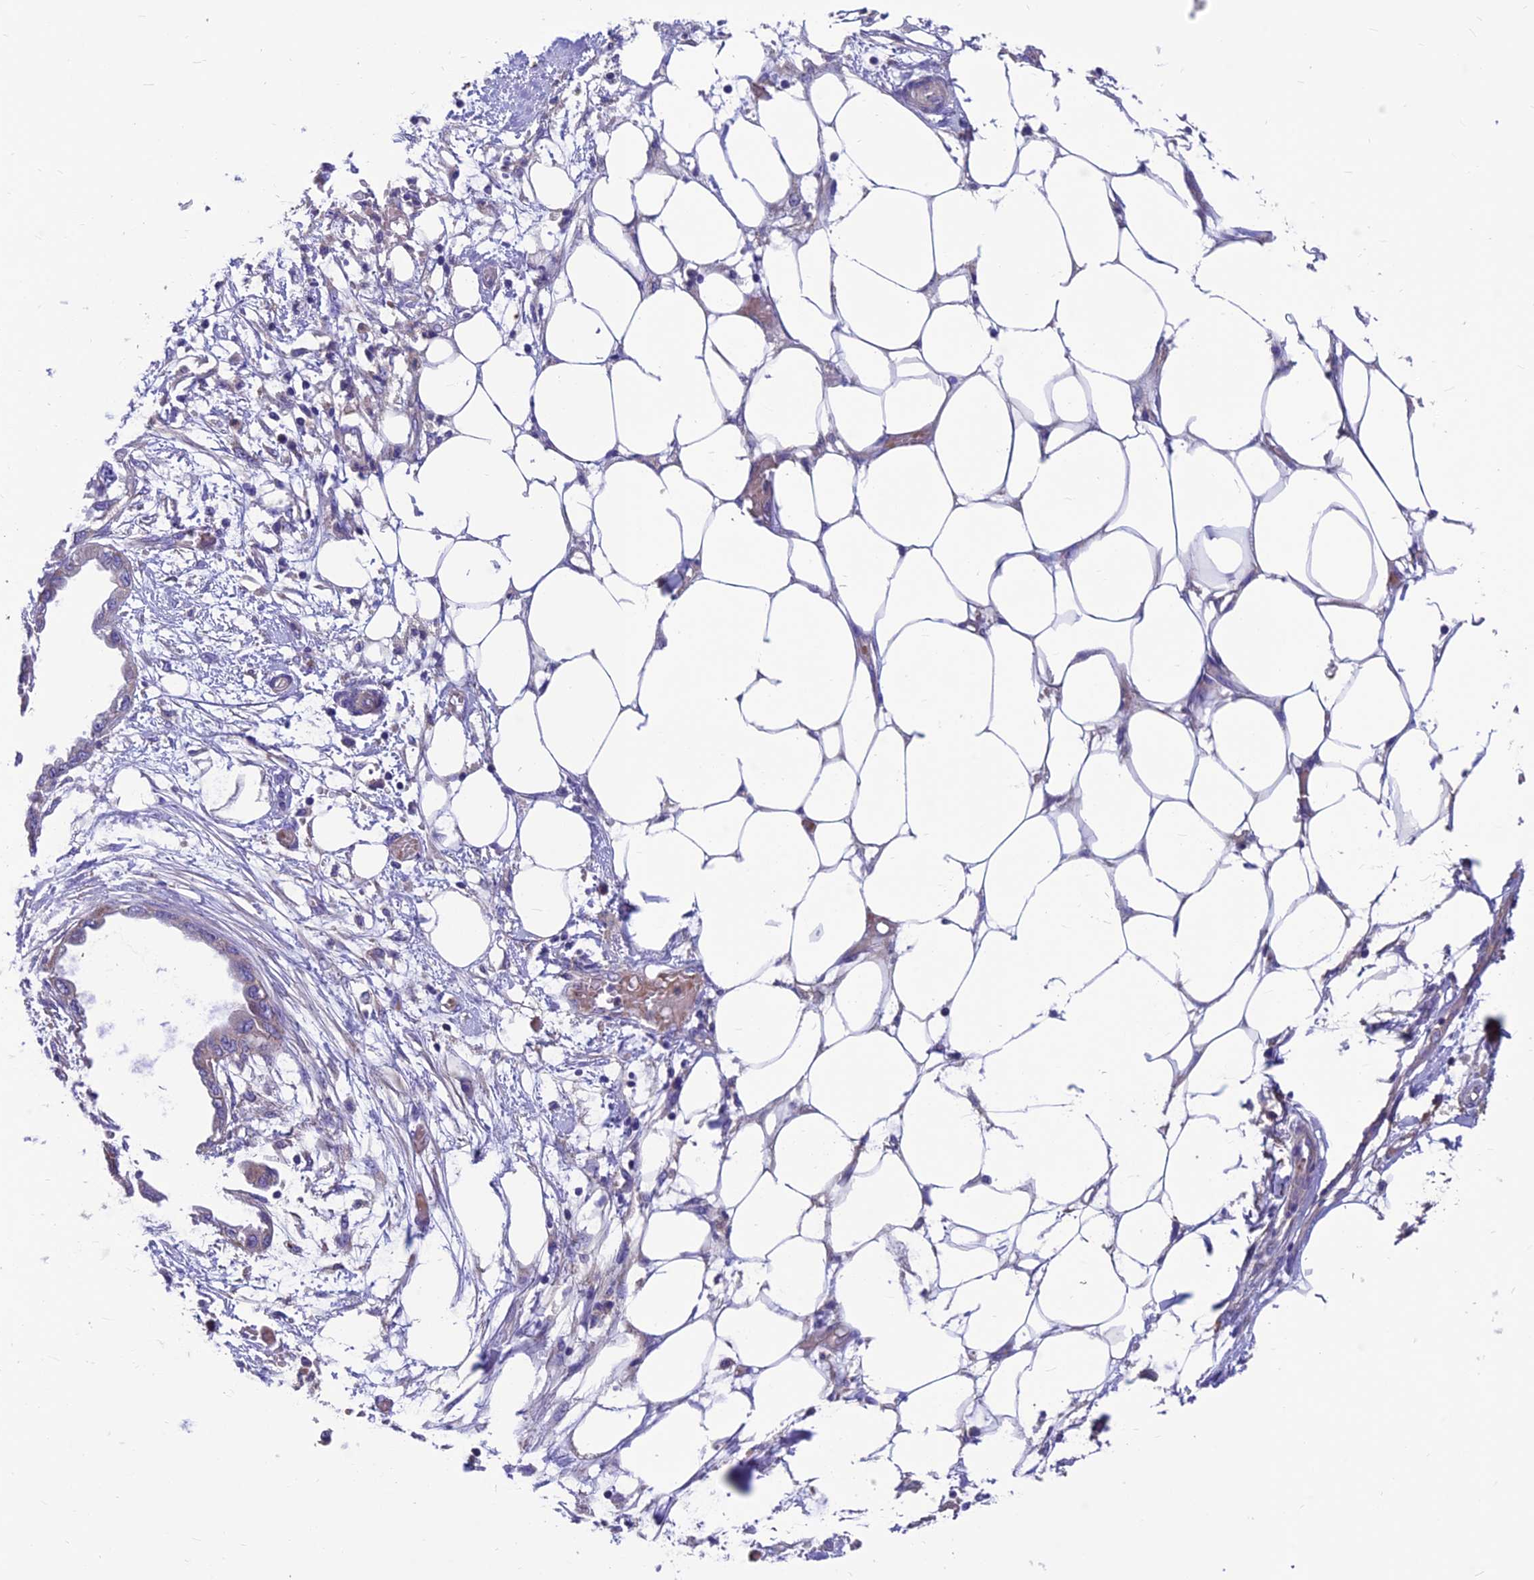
{"staining": {"intensity": "negative", "quantity": "none", "location": "none"}, "tissue": "endometrial cancer", "cell_type": "Tumor cells", "image_type": "cancer", "snomed": [{"axis": "morphology", "description": "Adenocarcinoma, NOS"}, {"axis": "morphology", "description": "Adenocarcinoma, metastatic, NOS"}, {"axis": "topography", "description": "Adipose tissue"}, {"axis": "topography", "description": "Endometrium"}], "caption": "Immunohistochemistry (IHC) histopathology image of neoplastic tissue: metastatic adenocarcinoma (endometrial) stained with DAB (3,3'-diaminobenzidine) shows no significant protein positivity in tumor cells. (DAB (3,3'-diaminobenzidine) immunohistochemistry with hematoxylin counter stain).", "gene": "VPS16", "patient": {"sex": "female", "age": 67}}